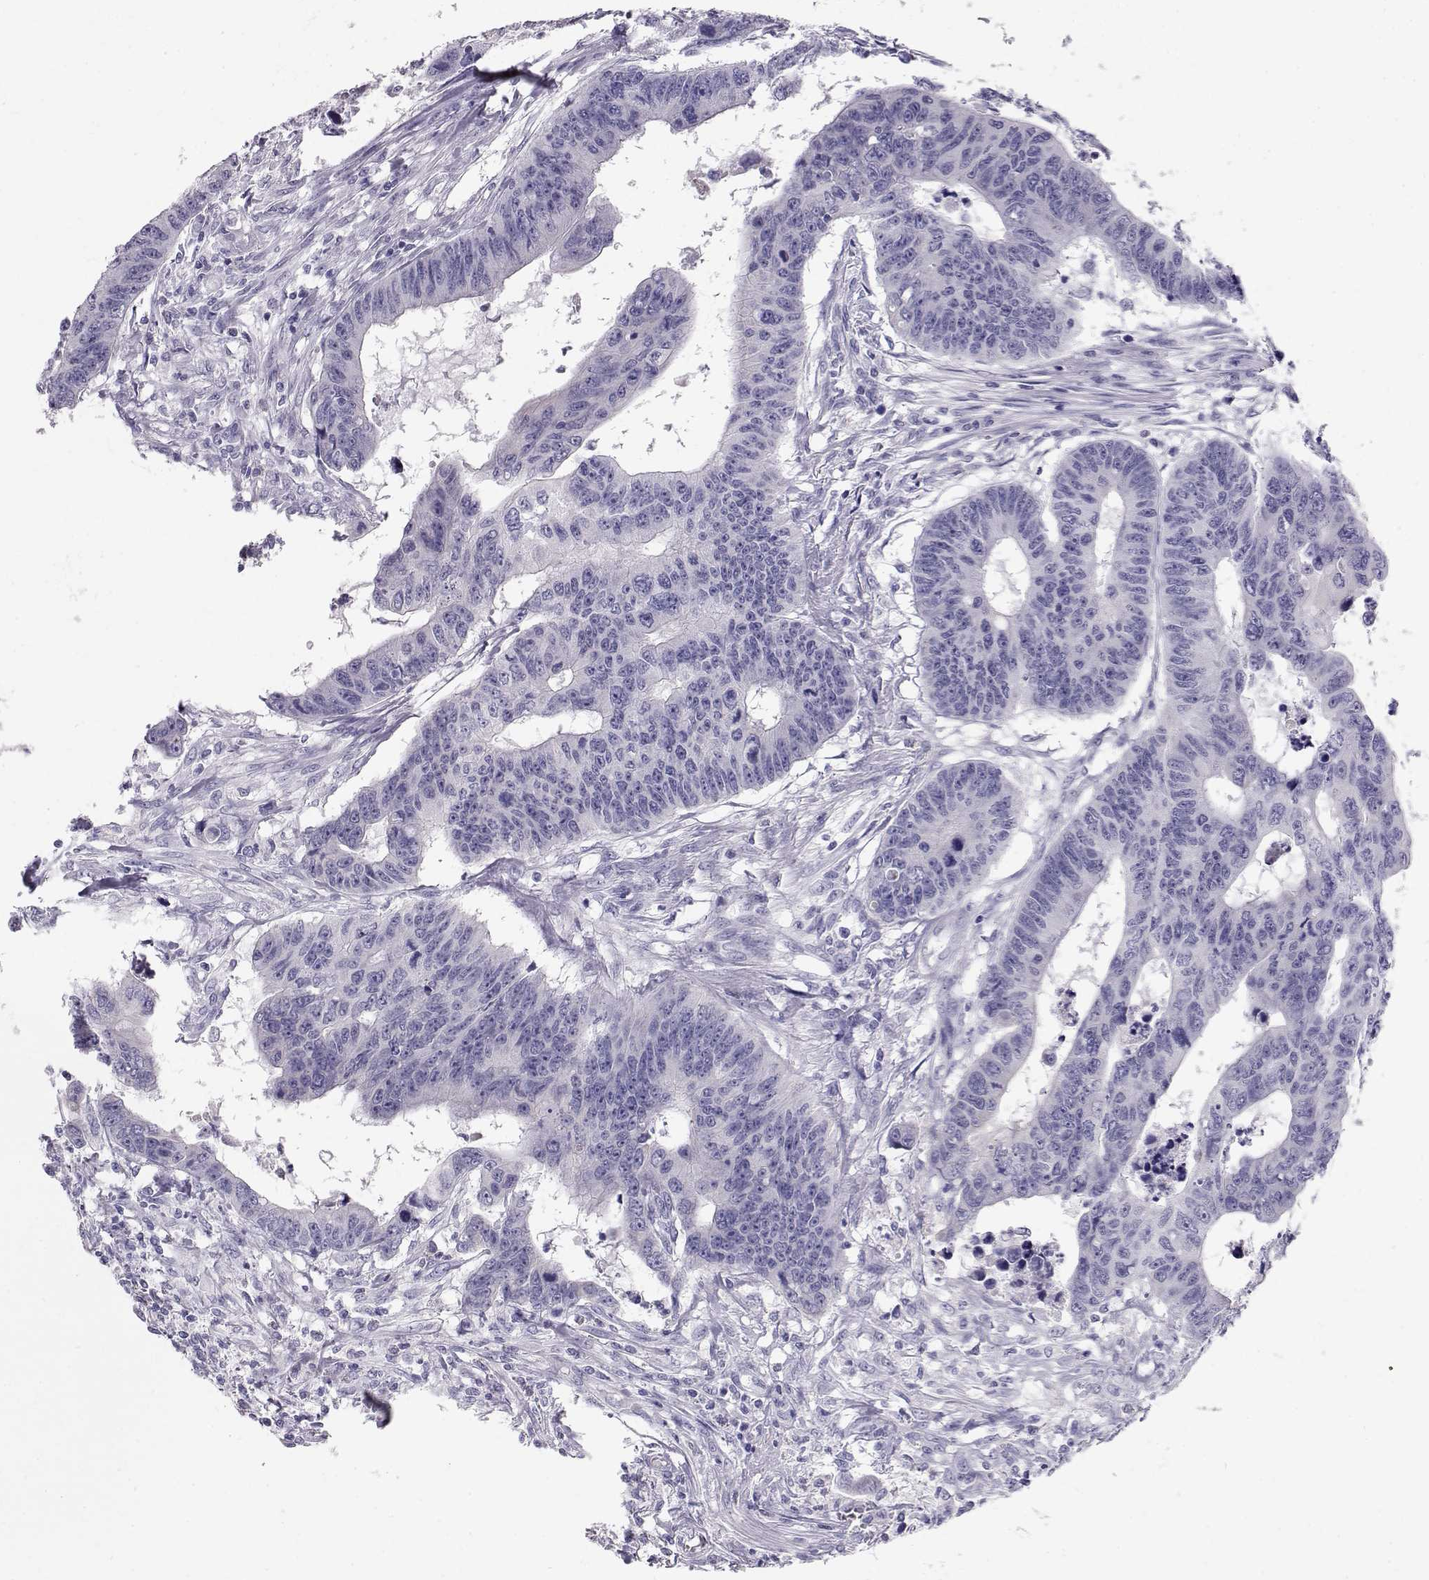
{"staining": {"intensity": "negative", "quantity": "none", "location": "none"}, "tissue": "colorectal cancer", "cell_type": "Tumor cells", "image_type": "cancer", "snomed": [{"axis": "morphology", "description": "Adenocarcinoma, NOS"}, {"axis": "topography", "description": "Rectum"}], "caption": "Immunohistochemistry (IHC) micrograph of colorectal cancer (adenocarcinoma) stained for a protein (brown), which reveals no expression in tumor cells.", "gene": "GPR26", "patient": {"sex": "female", "age": 85}}